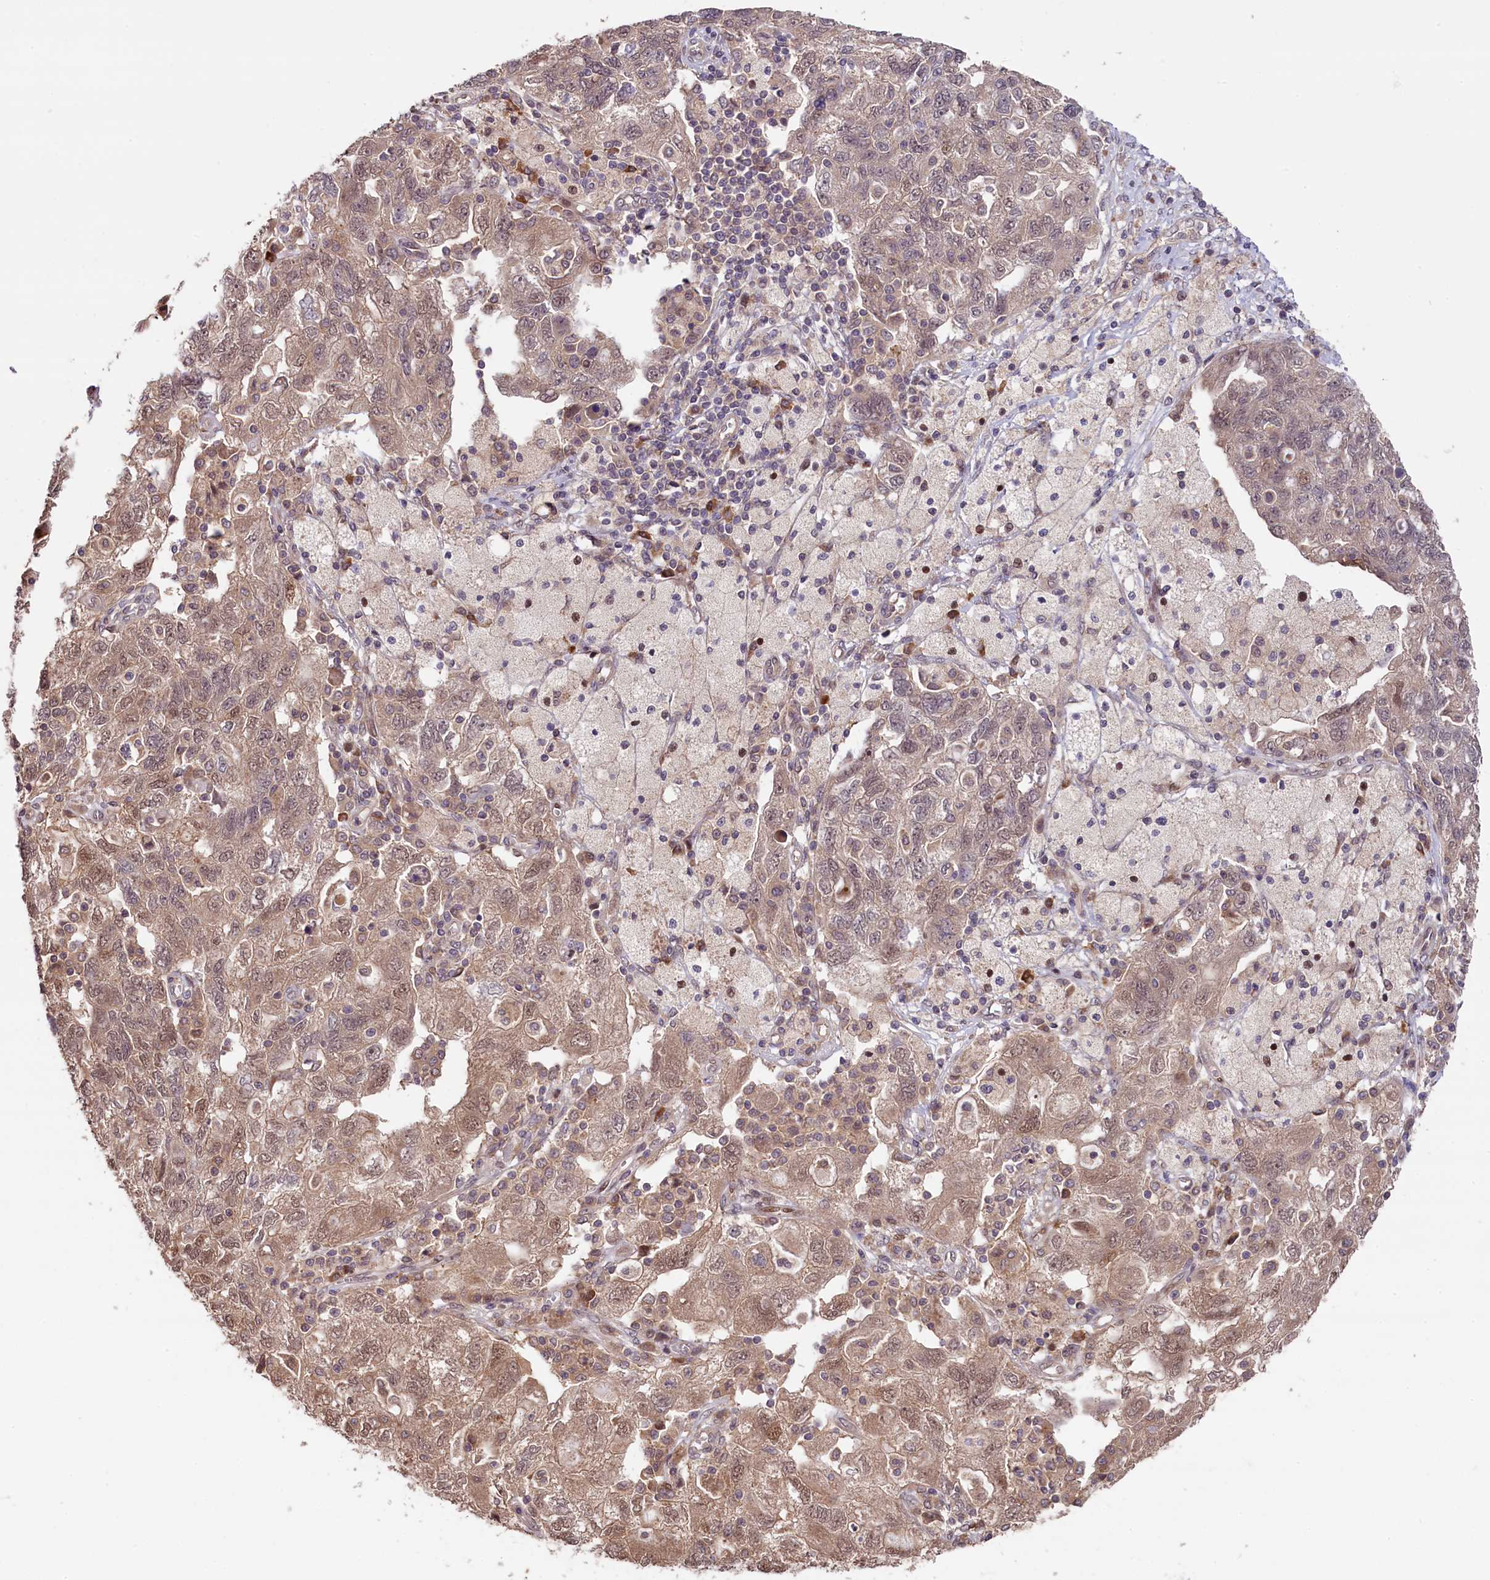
{"staining": {"intensity": "weak", "quantity": ">75%", "location": "cytoplasmic/membranous,nuclear"}, "tissue": "ovarian cancer", "cell_type": "Tumor cells", "image_type": "cancer", "snomed": [{"axis": "morphology", "description": "Carcinoma, NOS"}, {"axis": "morphology", "description": "Cystadenocarcinoma, serous, NOS"}, {"axis": "topography", "description": "Ovary"}], "caption": "A brown stain highlights weak cytoplasmic/membranous and nuclear expression of a protein in human ovarian cancer (carcinoma) tumor cells. (Brightfield microscopy of DAB IHC at high magnification).", "gene": "RIC8A", "patient": {"sex": "female", "age": 69}}